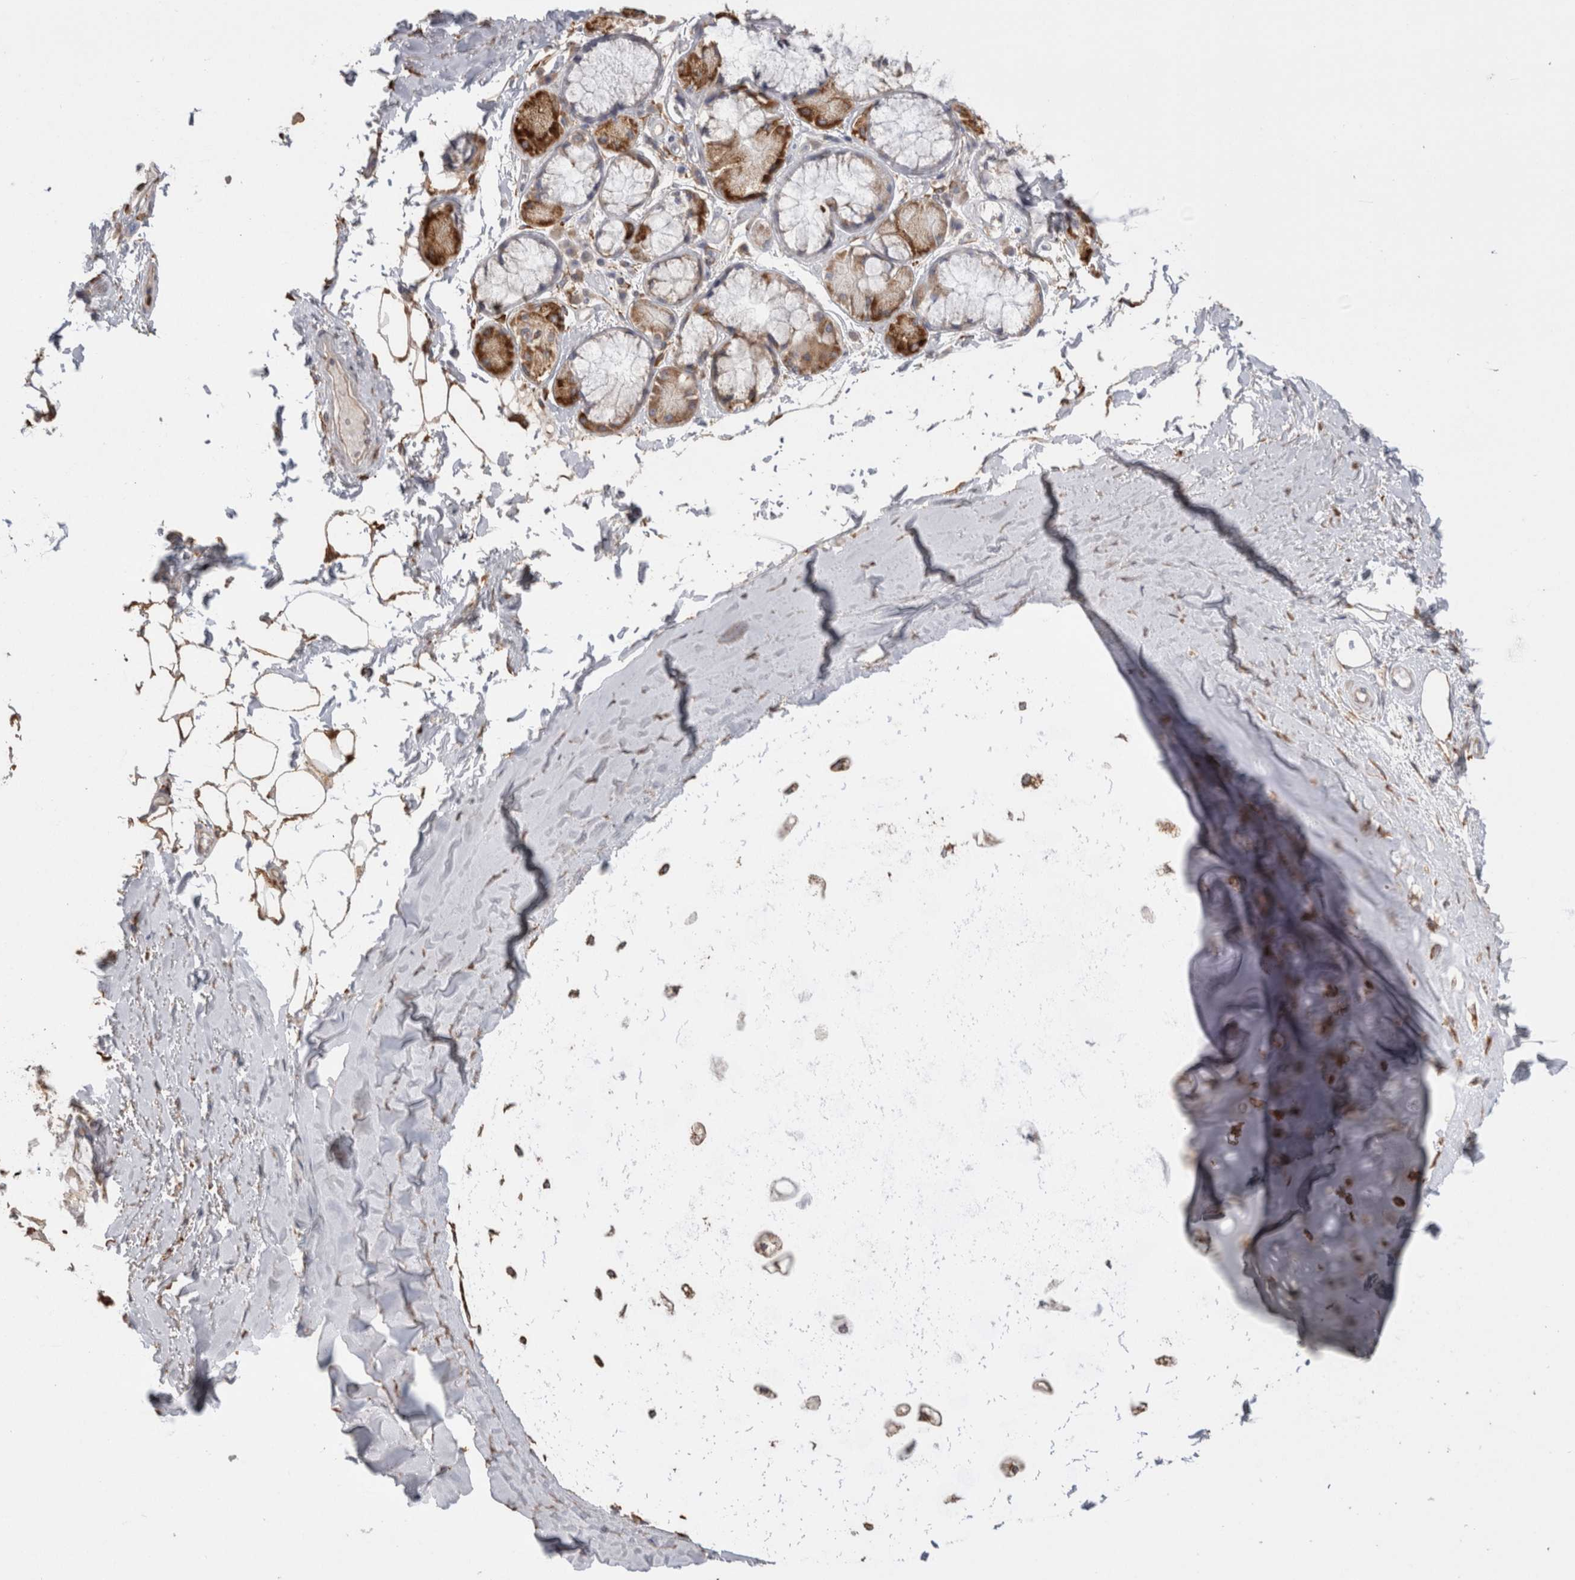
{"staining": {"intensity": "moderate", "quantity": ">75%", "location": "cytoplasmic/membranous"}, "tissue": "adipose tissue", "cell_type": "Adipocytes", "image_type": "normal", "snomed": [{"axis": "morphology", "description": "Normal tissue, NOS"}, {"axis": "topography", "description": "Bronchus"}], "caption": "Immunohistochemistry (IHC) (DAB (3,3'-diaminobenzidine)) staining of unremarkable adipose tissue exhibits moderate cytoplasmic/membranous protein expression in approximately >75% of adipocytes.", "gene": "LRPAP1", "patient": {"sex": "male", "age": 66}}